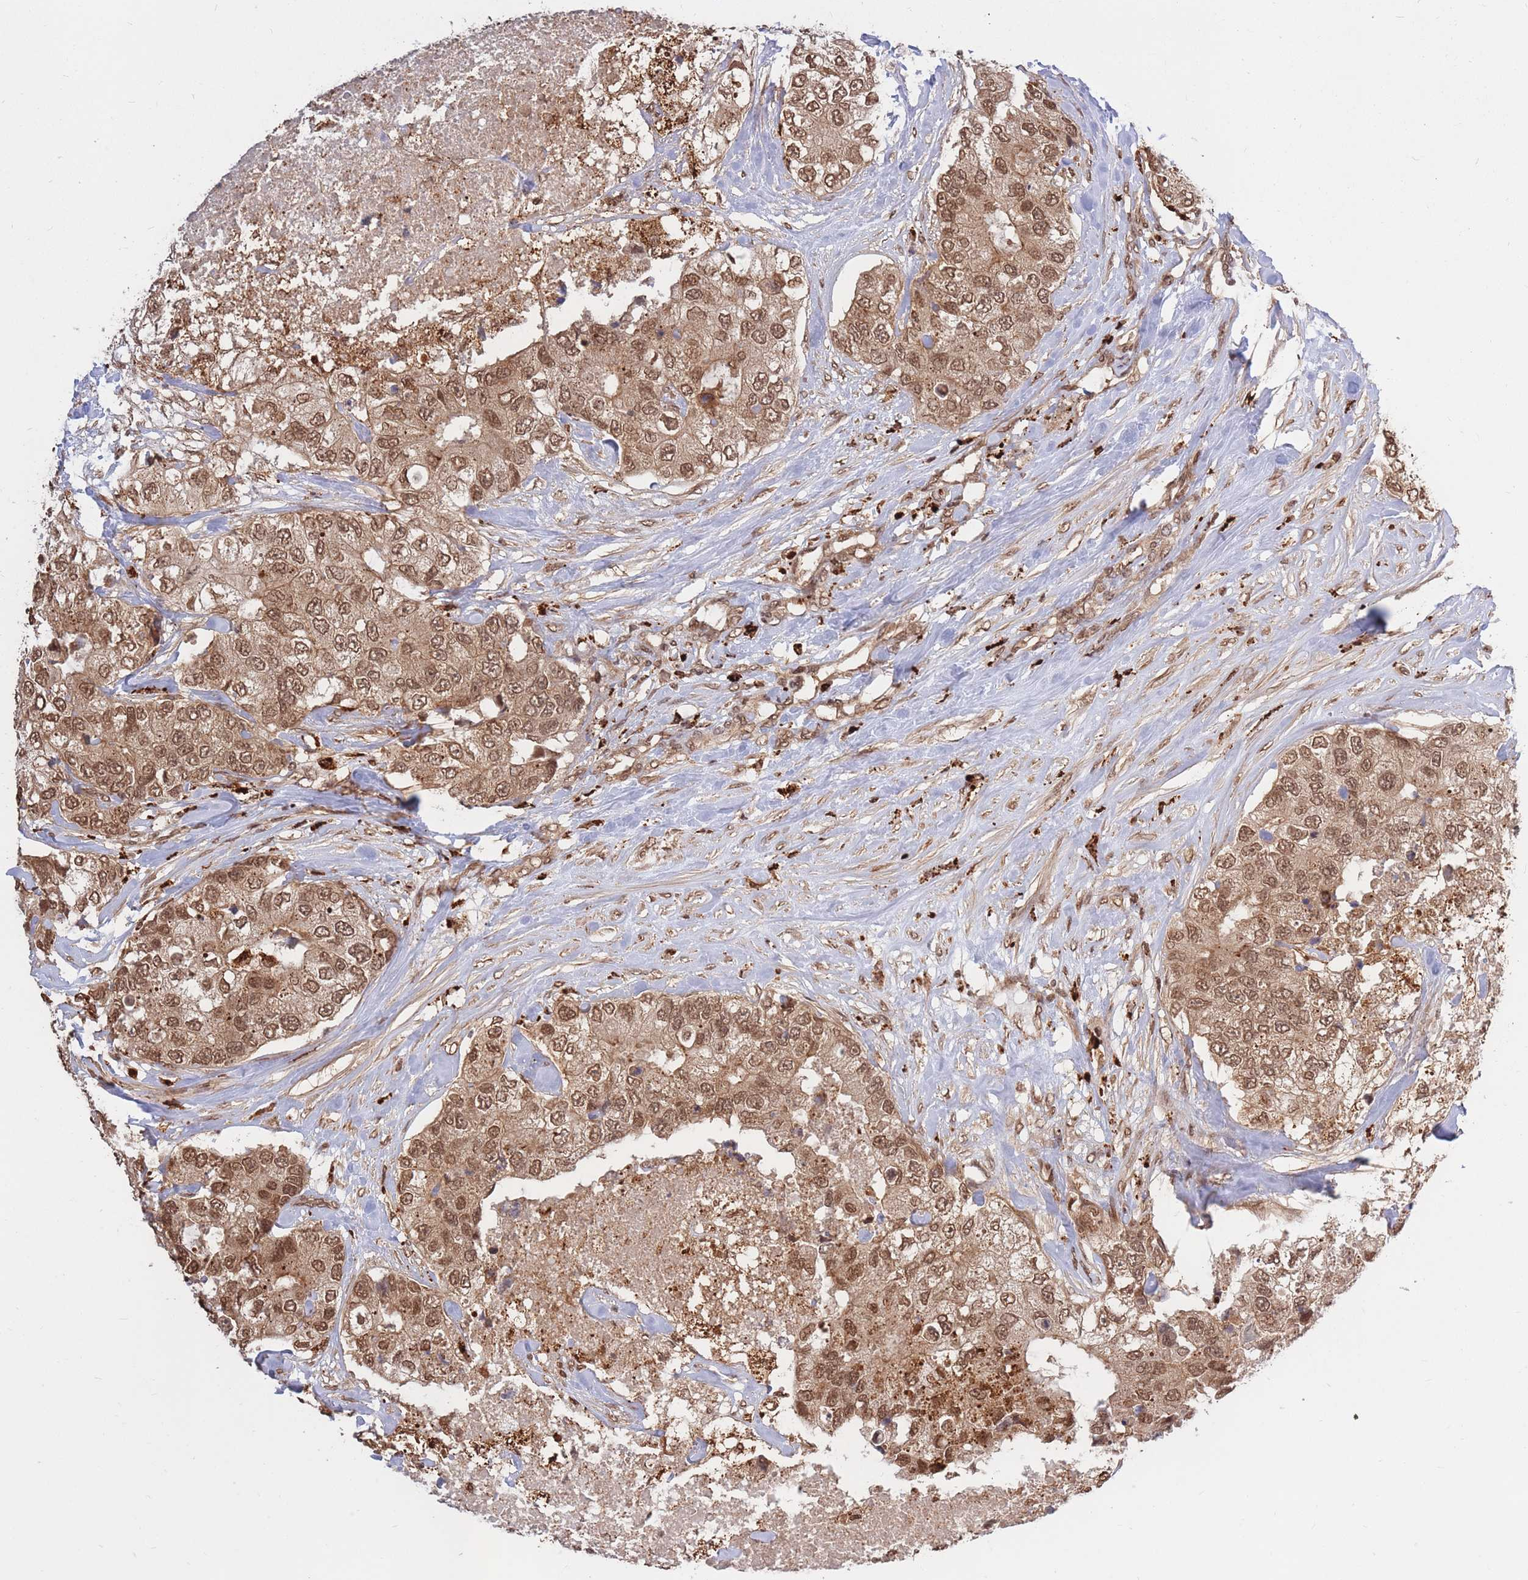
{"staining": {"intensity": "moderate", "quantity": ">75%", "location": "cytoplasmic/membranous,nuclear"}, "tissue": "breast cancer", "cell_type": "Tumor cells", "image_type": "cancer", "snomed": [{"axis": "morphology", "description": "Duct carcinoma"}, {"axis": "topography", "description": "Breast"}], "caption": "Immunohistochemistry (IHC) staining of breast cancer (infiltrating ductal carcinoma), which reveals medium levels of moderate cytoplasmic/membranous and nuclear positivity in approximately >75% of tumor cells indicating moderate cytoplasmic/membranous and nuclear protein staining. The staining was performed using DAB (brown) for protein detection and nuclei were counterstained in hematoxylin (blue).", "gene": "SRA1", "patient": {"sex": "female", "age": 62}}